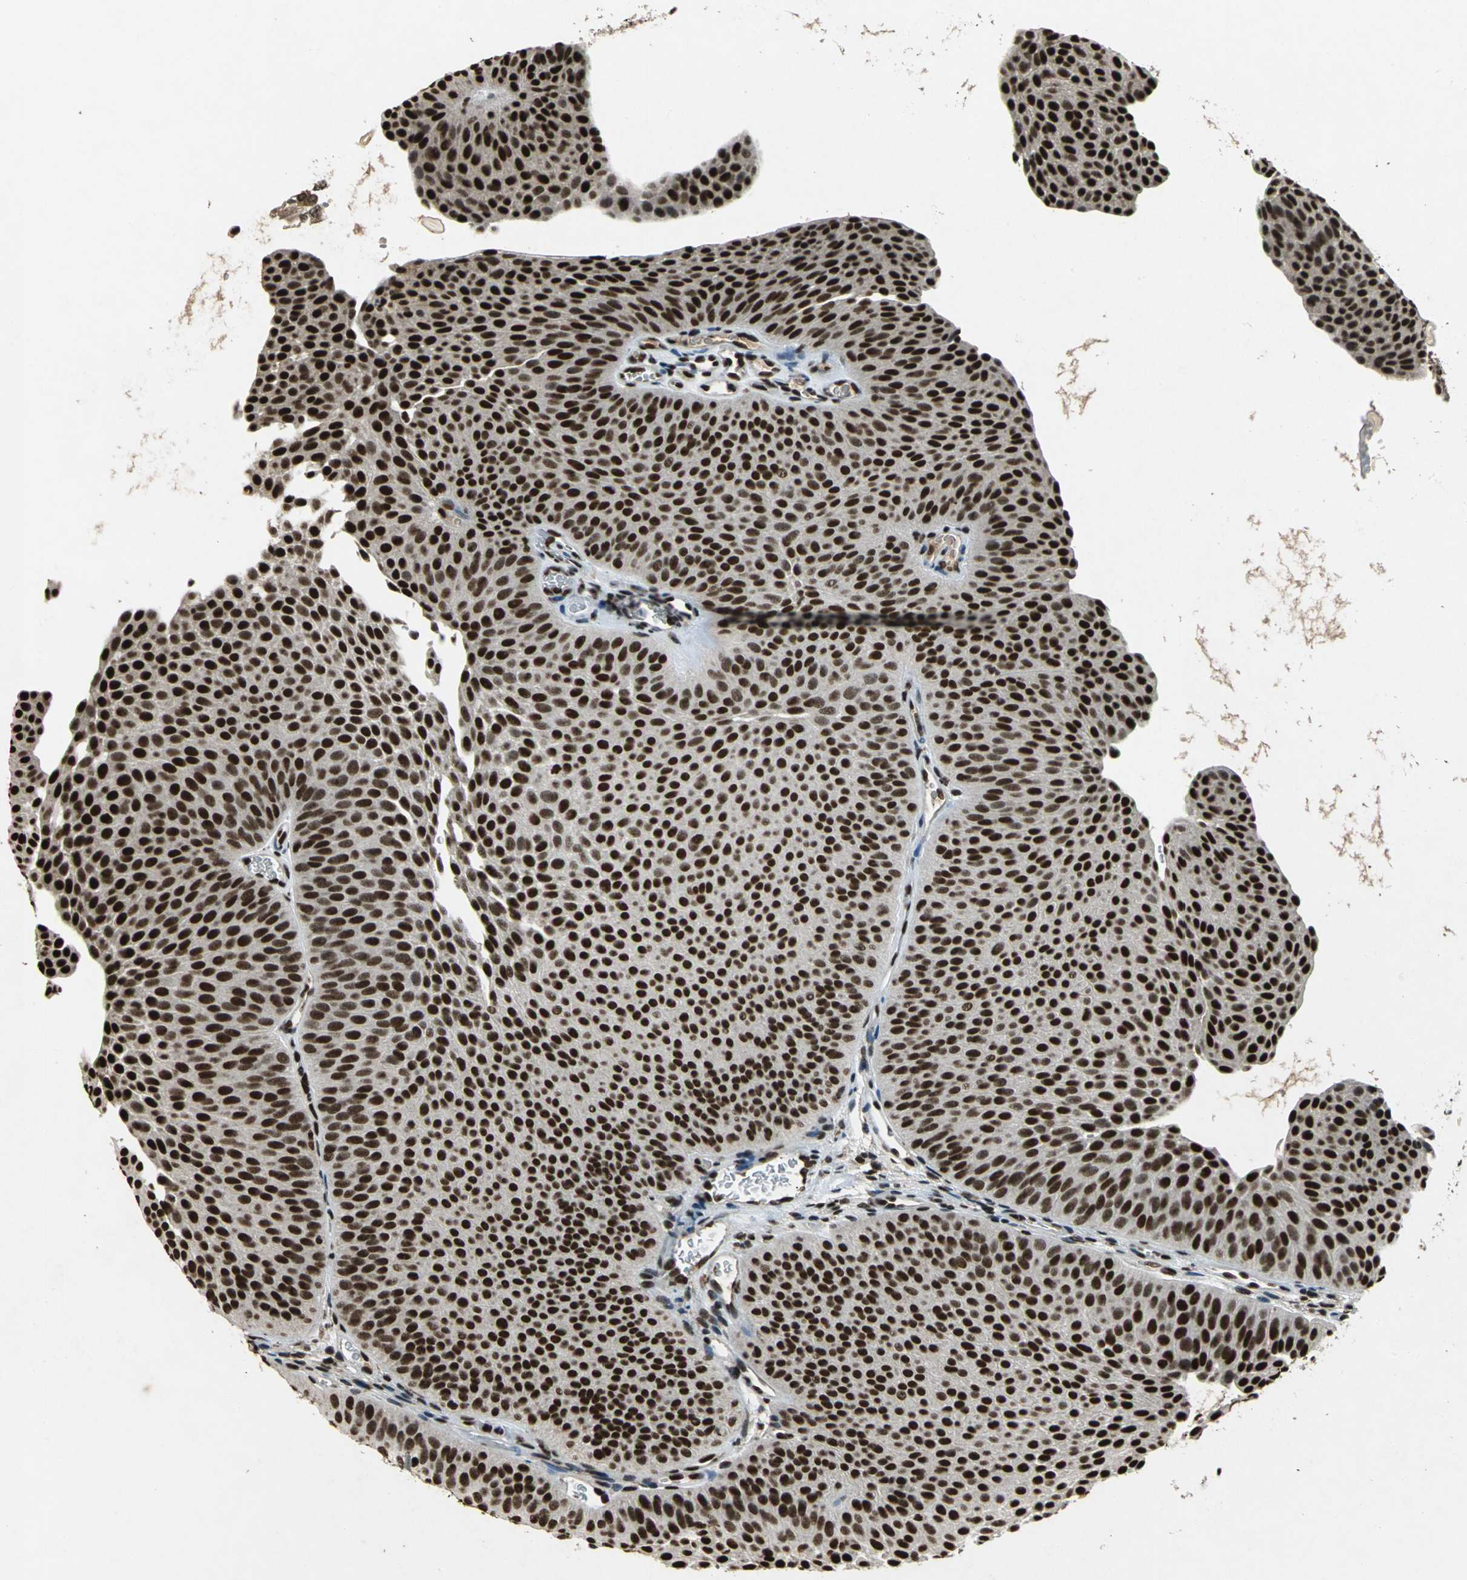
{"staining": {"intensity": "strong", "quantity": ">75%", "location": "nuclear"}, "tissue": "urothelial cancer", "cell_type": "Tumor cells", "image_type": "cancer", "snomed": [{"axis": "morphology", "description": "Urothelial carcinoma, Low grade"}, {"axis": "topography", "description": "Urinary bladder"}], "caption": "Urothelial cancer was stained to show a protein in brown. There is high levels of strong nuclear positivity in about >75% of tumor cells.", "gene": "MTA2", "patient": {"sex": "female", "age": 60}}